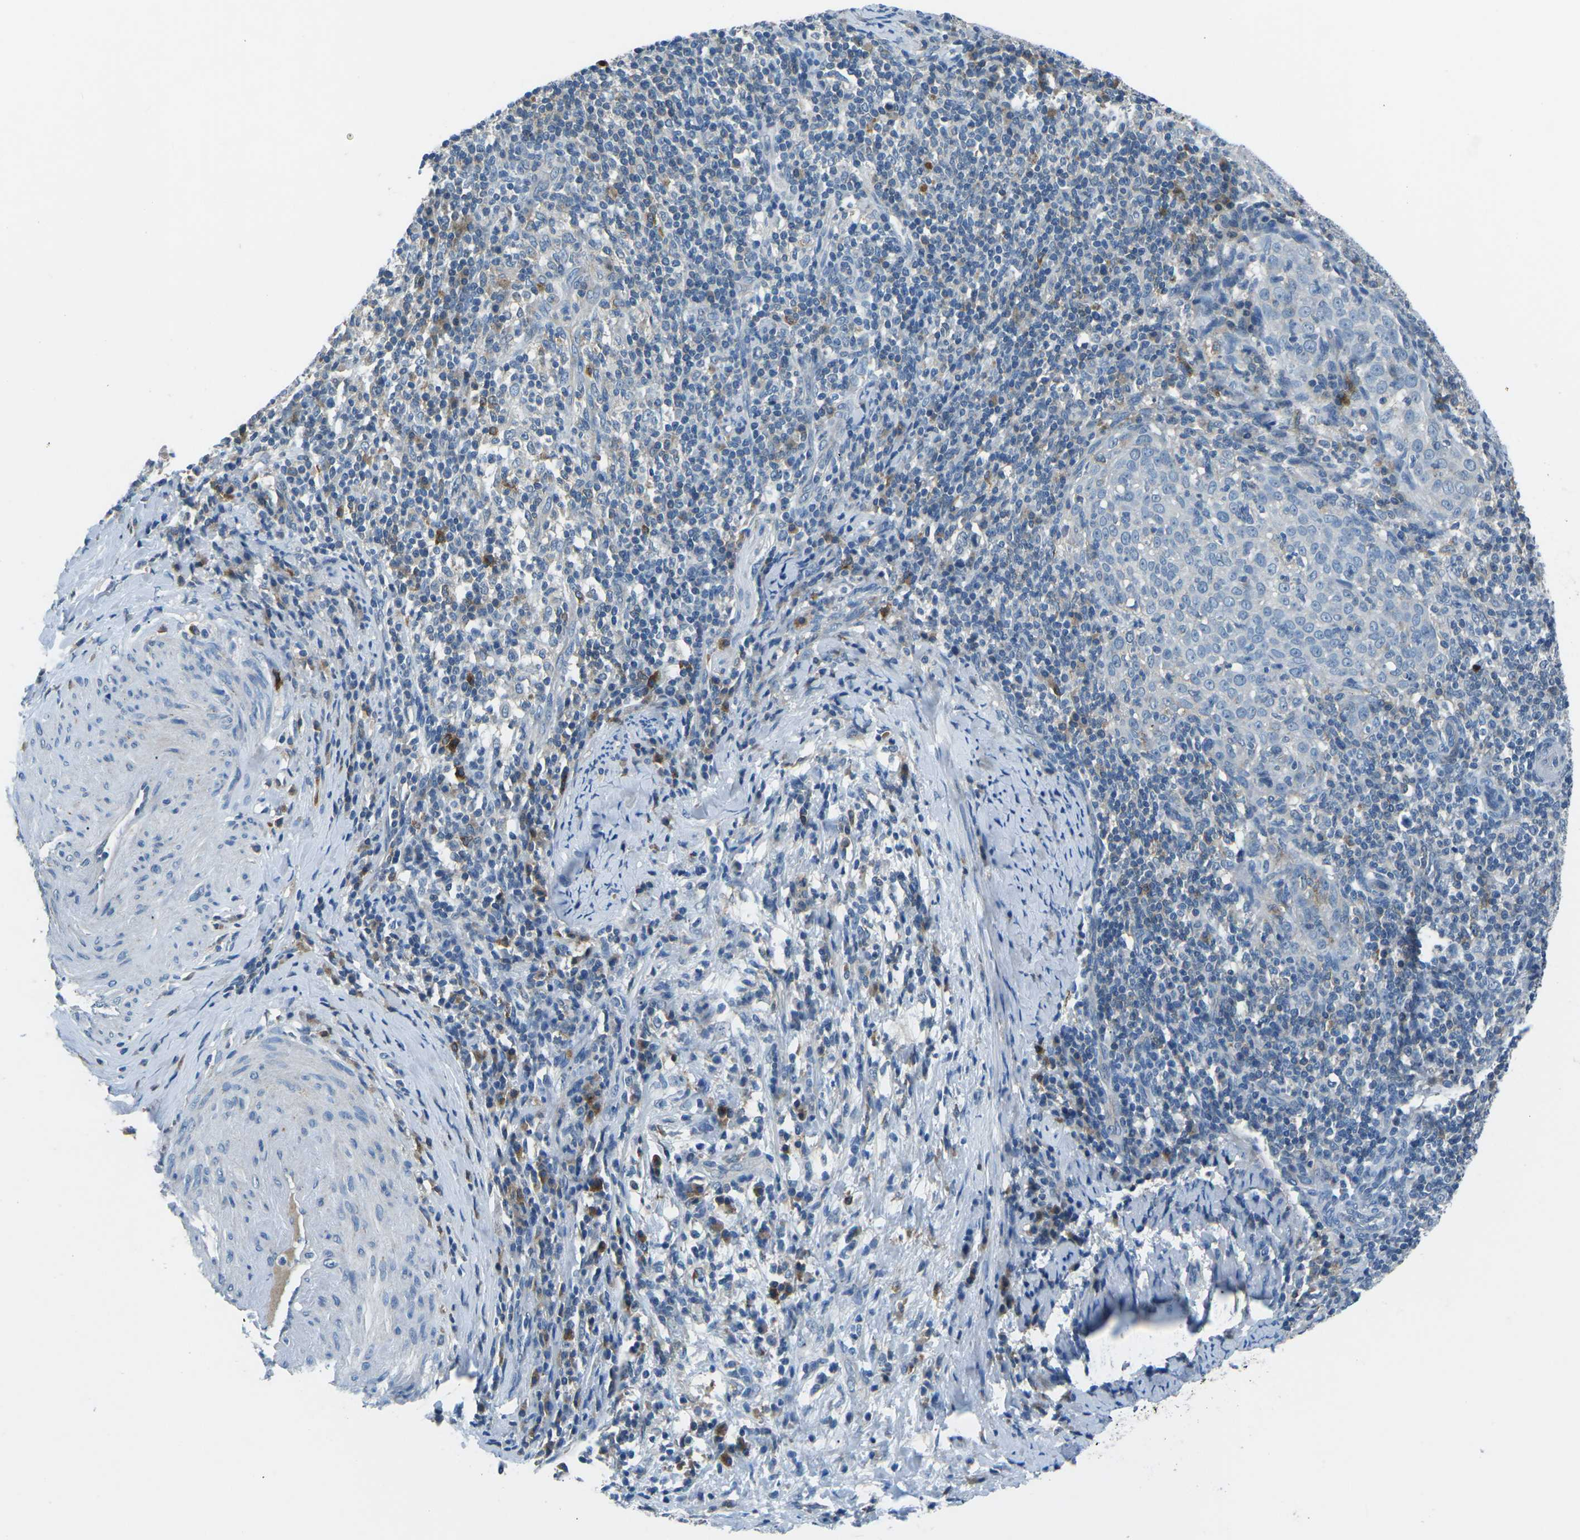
{"staining": {"intensity": "negative", "quantity": "none", "location": "none"}, "tissue": "cervical cancer", "cell_type": "Tumor cells", "image_type": "cancer", "snomed": [{"axis": "morphology", "description": "Squamous cell carcinoma, NOS"}, {"axis": "topography", "description": "Cervix"}], "caption": "Immunohistochemical staining of human squamous cell carcinoma (cervical) displays no significant positivity in tumor cells. Nuclei are stained in blue.", "gene": "CD1D", "patient": {"sex": "female", "age": 51}}